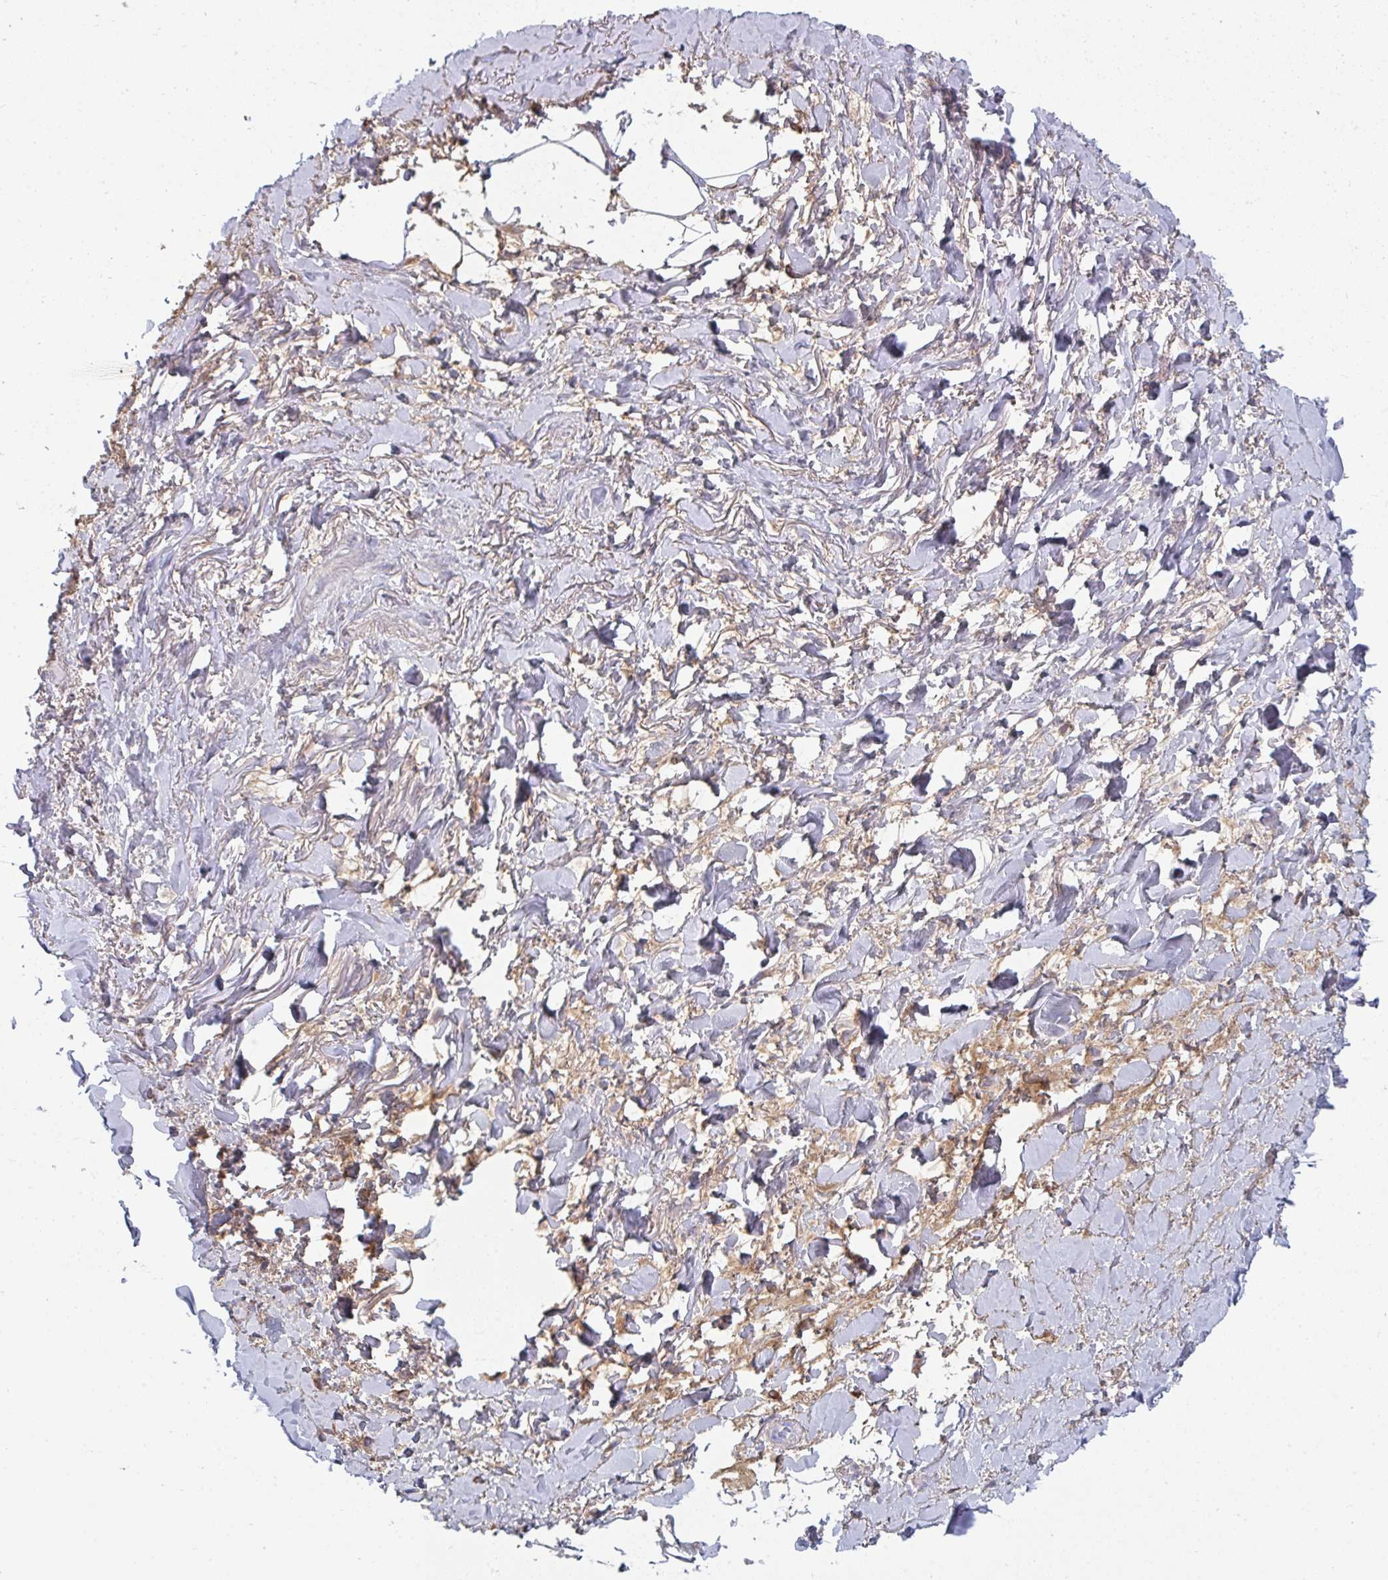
{"staining": {"intensity": "negative", "quantity": "none", "location": "none"}, "tissue": "adipose tissue", "cell_type": "Adipocytes", "image_type": "normal", "snomed": [{"axis": "morphology", "description": "Normal tissue, NOS"}, {"axis": "topography", "description": "Vagina"}, {"axis": "topography", "description": "Peripheral nerve tissue"}], "caption": "IHC histopathology image of unremarkable adipose tissue stained for a protein (brown), which shows no expression in adipocytes. (Immunohistochemistry (ihc), brightfield microscopy, high magnification).", "gene": "HGFAC", "patient": {"sex": "female", "age": 71}}